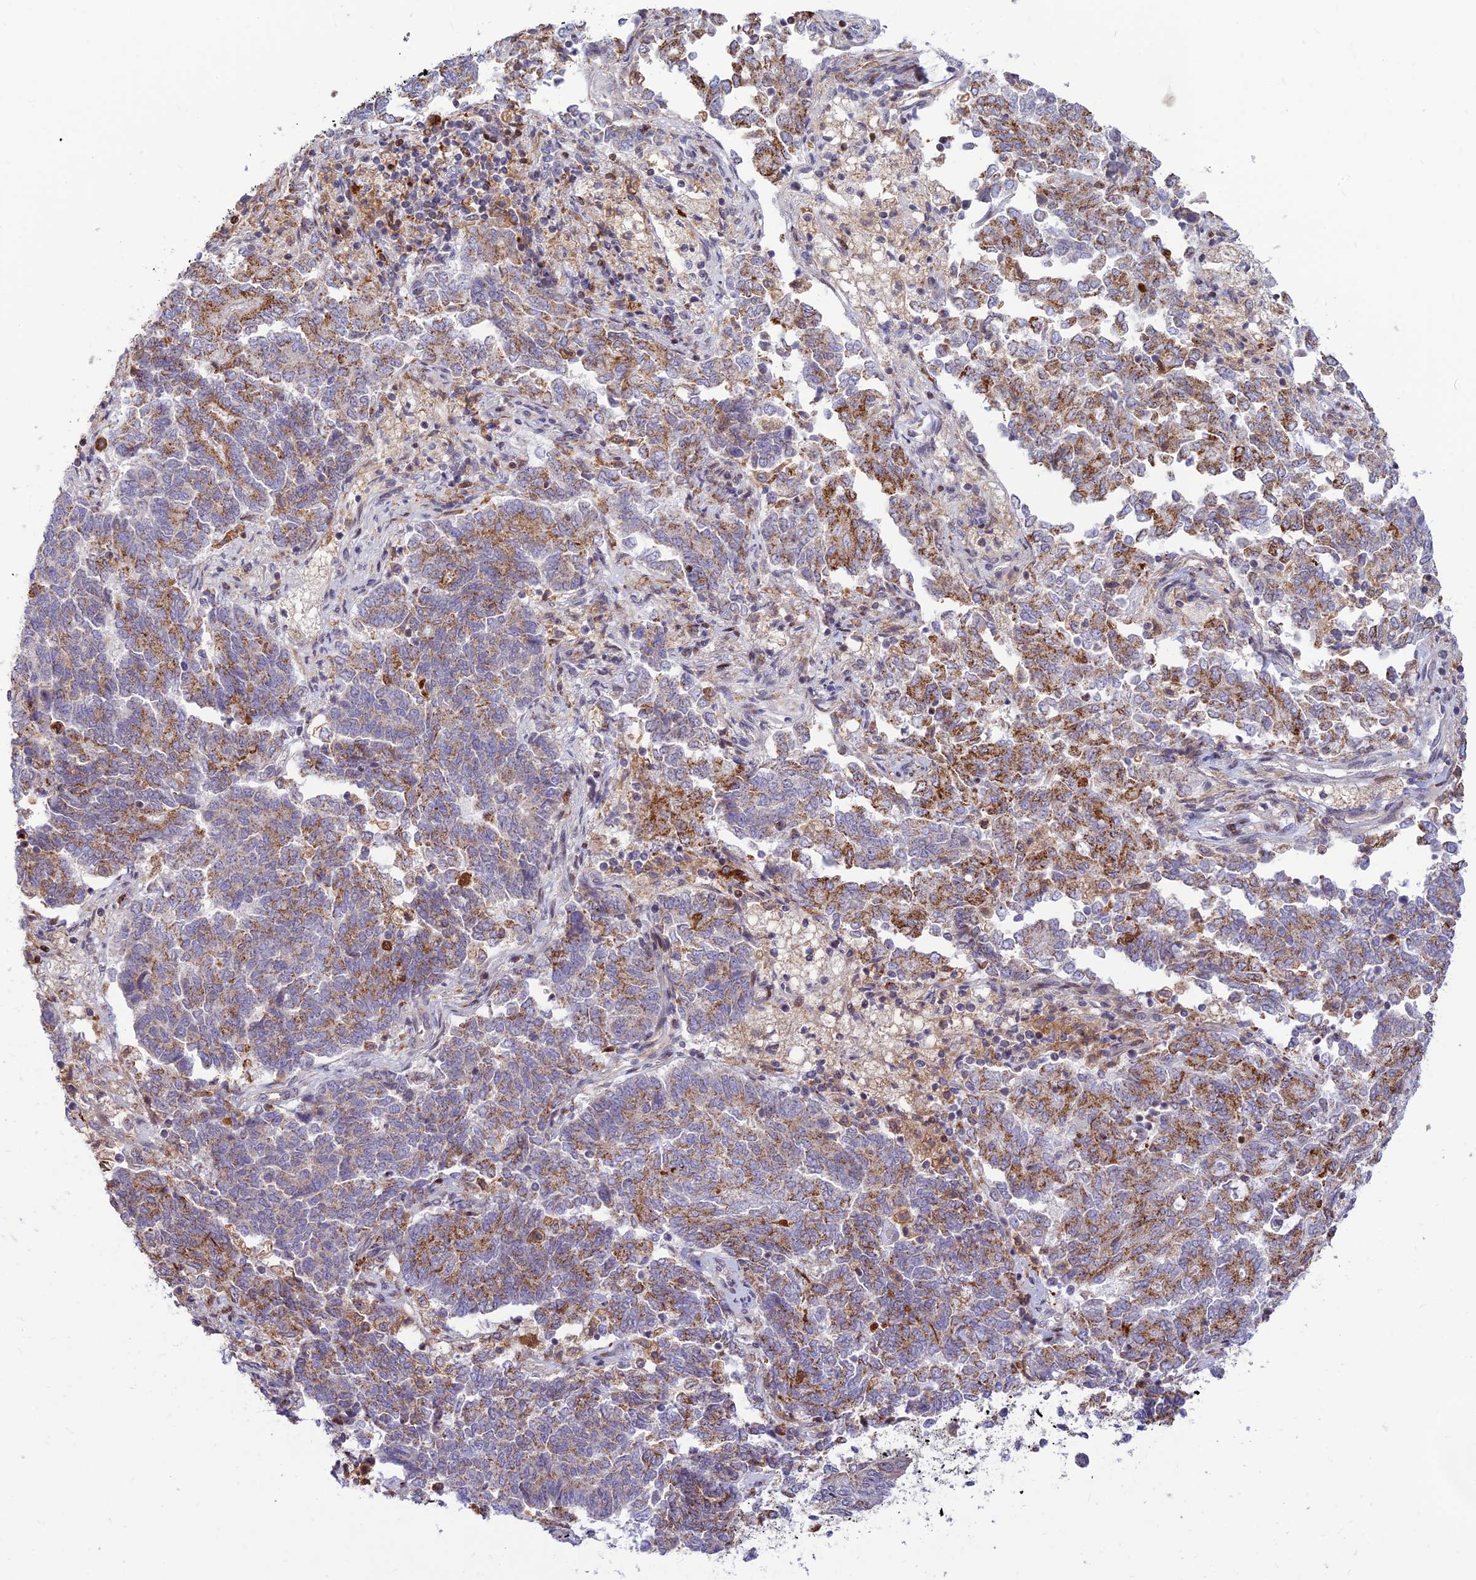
{"staining": {"intensity": "moderate", "quantity": ">75%", "location": "cytoplasmic/membranous"}, "tissue": "endometrial cancer", "cell_type": "Tumor cells", "image_type": "cancer", "snomed": [{"axis": "morphology", "description": "Adenocarcinoma, NOS"}, {"axis": "topography", "description": "Endometrium"}], "caption": "A brown stain highlights moderate cytoplasmic/membranous expression of a protein in endometrial cancer (adenocarcinoma) tumor cells.", "gene": "FAM186B", "patient": {"sex": "female", "age": 80}}